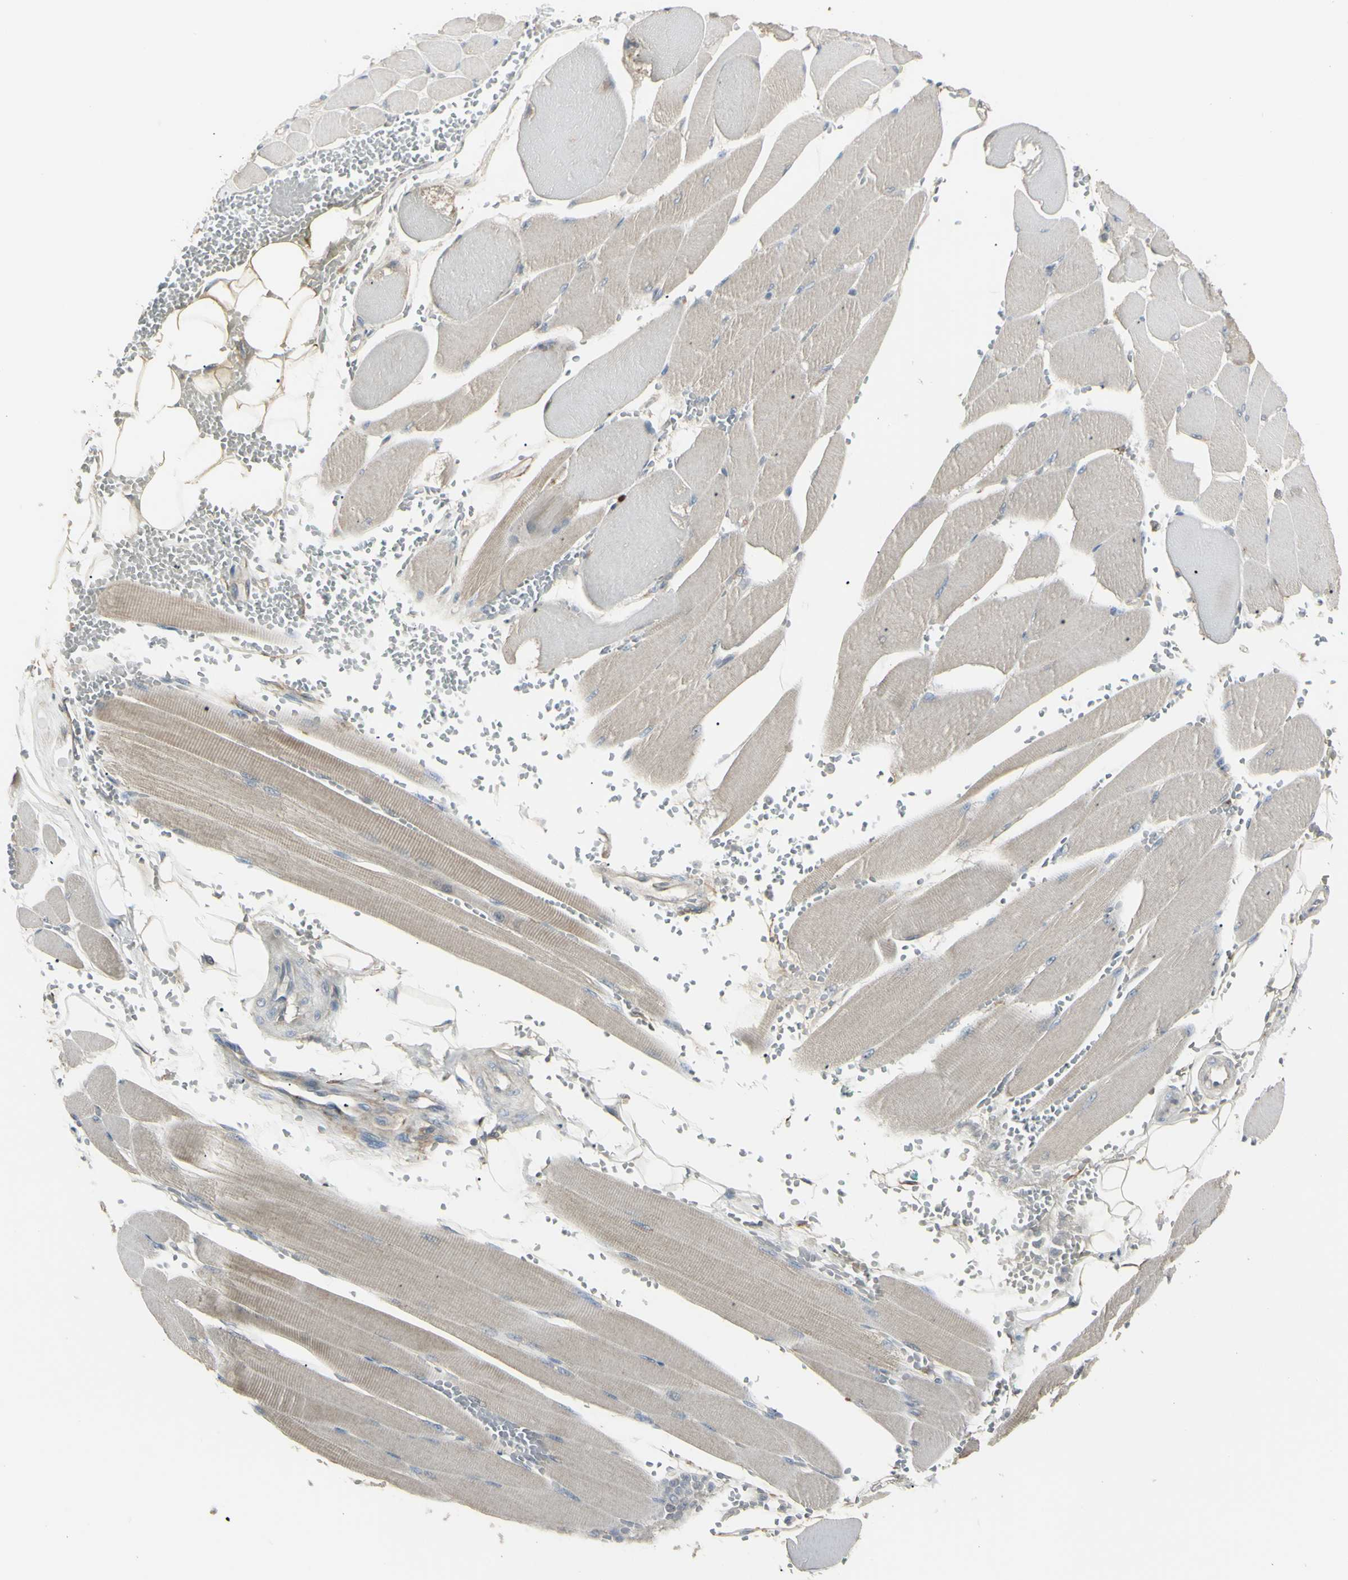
{"staining": {"intensity": "weak", "quantity": "<25%", "location": "cytoplasmic/membranous"}, "tissue": "skeletal muscle", "cell_type": "Myocytes", "image_type": "normal", "snomed": [{"axis": "morphology", "description": "Normal tissue, NOS"}, {"axis": "topography", "description": "Skeletal muscle"}, {"axis": "topography", "description": "Oral tissue"}, {"axis": "topography", "description": "Peripheral nerve tissue"}], "caption": "IHC of benign human skeletal muscle displays no staining in myocytes. The staining is performed using DAB (3,3'-diaminobenzidine) brown chromogen with nuclei counter-stained in using hematoxylin.", "gene": "CD276", "patient": {"sex": "female", "age": 84}}